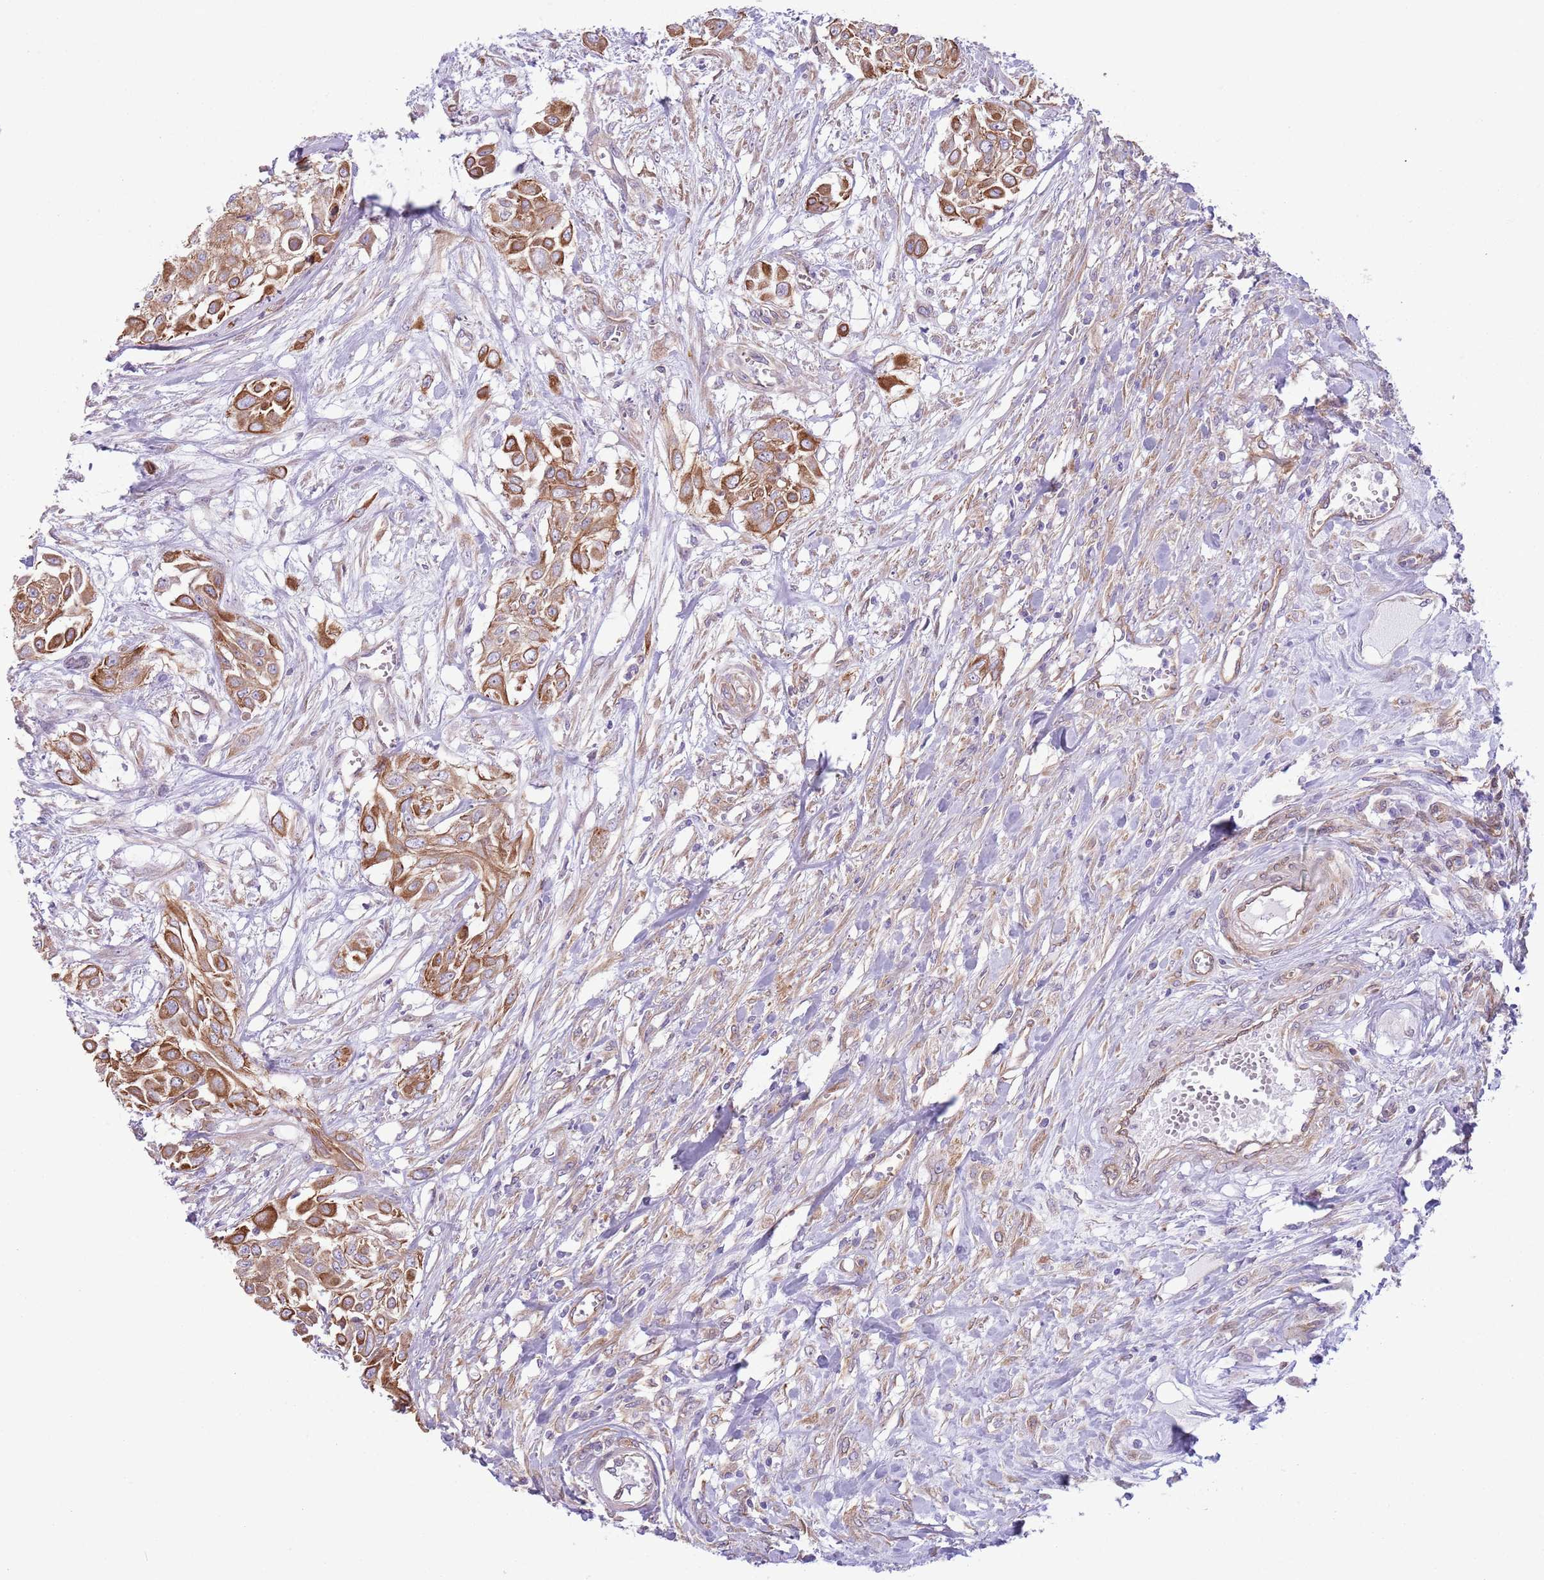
{"staining": {"intensity": "moderate", "quantity": ">75%", "location": "cytoplasmic/membranous"}, "tissue": "urothelial cancer", "cell_type": "Tumor cells", "image_type": "cancer", "snomed": [{"axis": "morphology", "description": "Urothelial carcinoma, High grade"}, {"axis": "topography", "description": "Urinary bladder"}], "caption": "Immunohistochemistry (IHC) of human high-grade urothelial carcinoma exhibits medium levels of moderate cytoplasmic/membranous expression in approximately >75% of tumor cells.", "gene": "RBP3", "patient": {"sex": "male", "age": 57}}